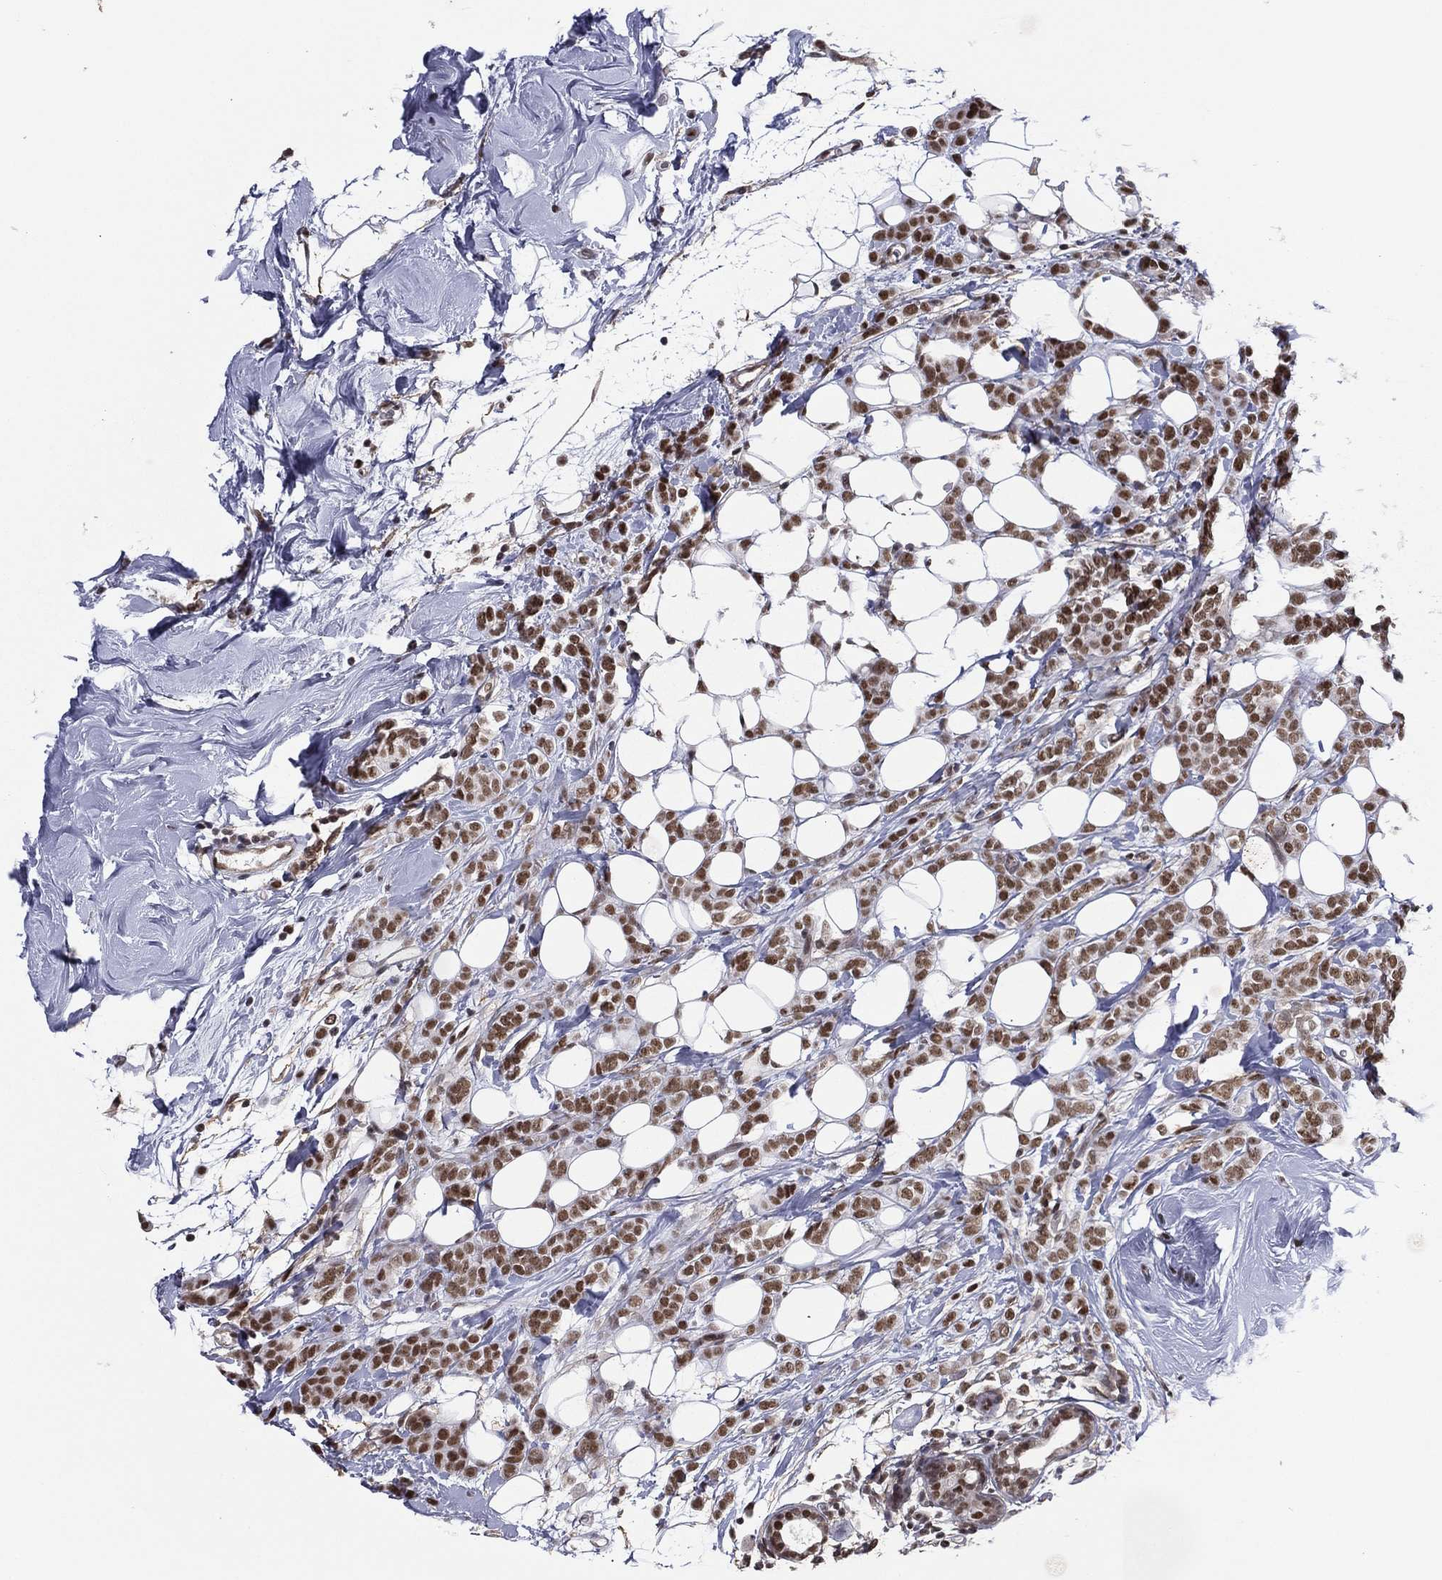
{"staining": {"intensity": "moderate", "quantity": ">75%", "location": "nuclear"}, "tissue": "breast cancer", "cell_type": "Tumor cells", "image_type": "cancer", "snomed": [{"axis": "morphology", "description": "Lobular carcinoma"}, {"axis": "topography", "description": "Breast"}], "caption": "The immunohistochemical stain highlights moderate nuclear positivity in tumor cells of breast lobular carcinoma tissue.", "gene": "GPALPP1", "patient": {"sex": "female", "age": 49}}